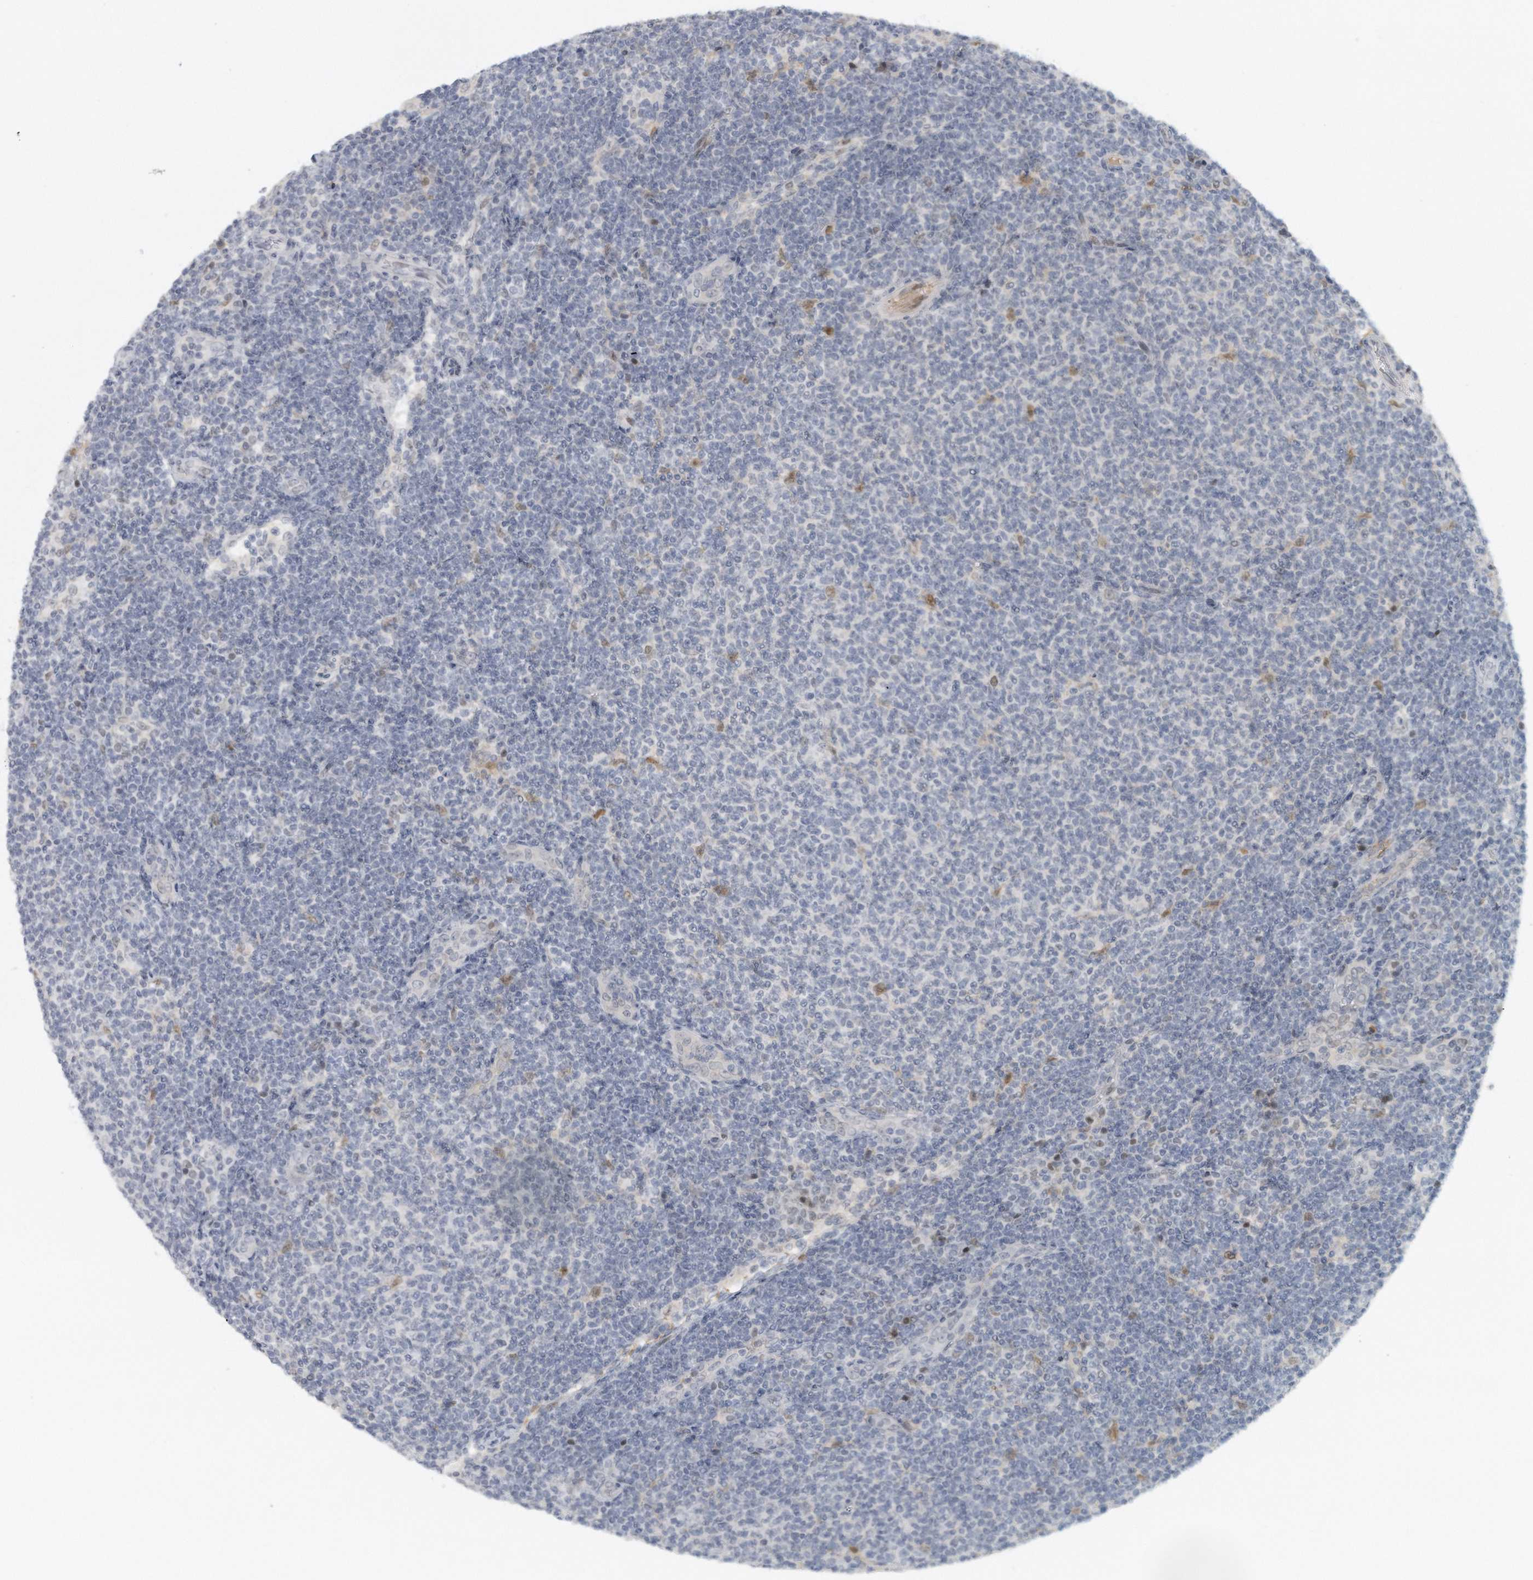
{"staining": {"intensity": "negative", "quantity": "none", "location": "none"}, "tissue": "lymphoma", "cell_type": "Tumor cells", "image_type": "cancer", "snomed": [{"axis": "morphology", "description": "Malignant lymphoma, non-Hodgkin's type, Low grade"}, {"axis": "topography", "description": "Lymph node"}], "caption": "High magnification brightfield microscopy of malignant lymphoma, non-Hodgkin's type (low-grade) stained with DAB (3,3'-diaminobenzidine) (brown) and counterstained with hematoxylin (blue): tumor cells show no significant positivity.", "gene": "DDX43", "patient": {"sex": "male", "age": 66}}